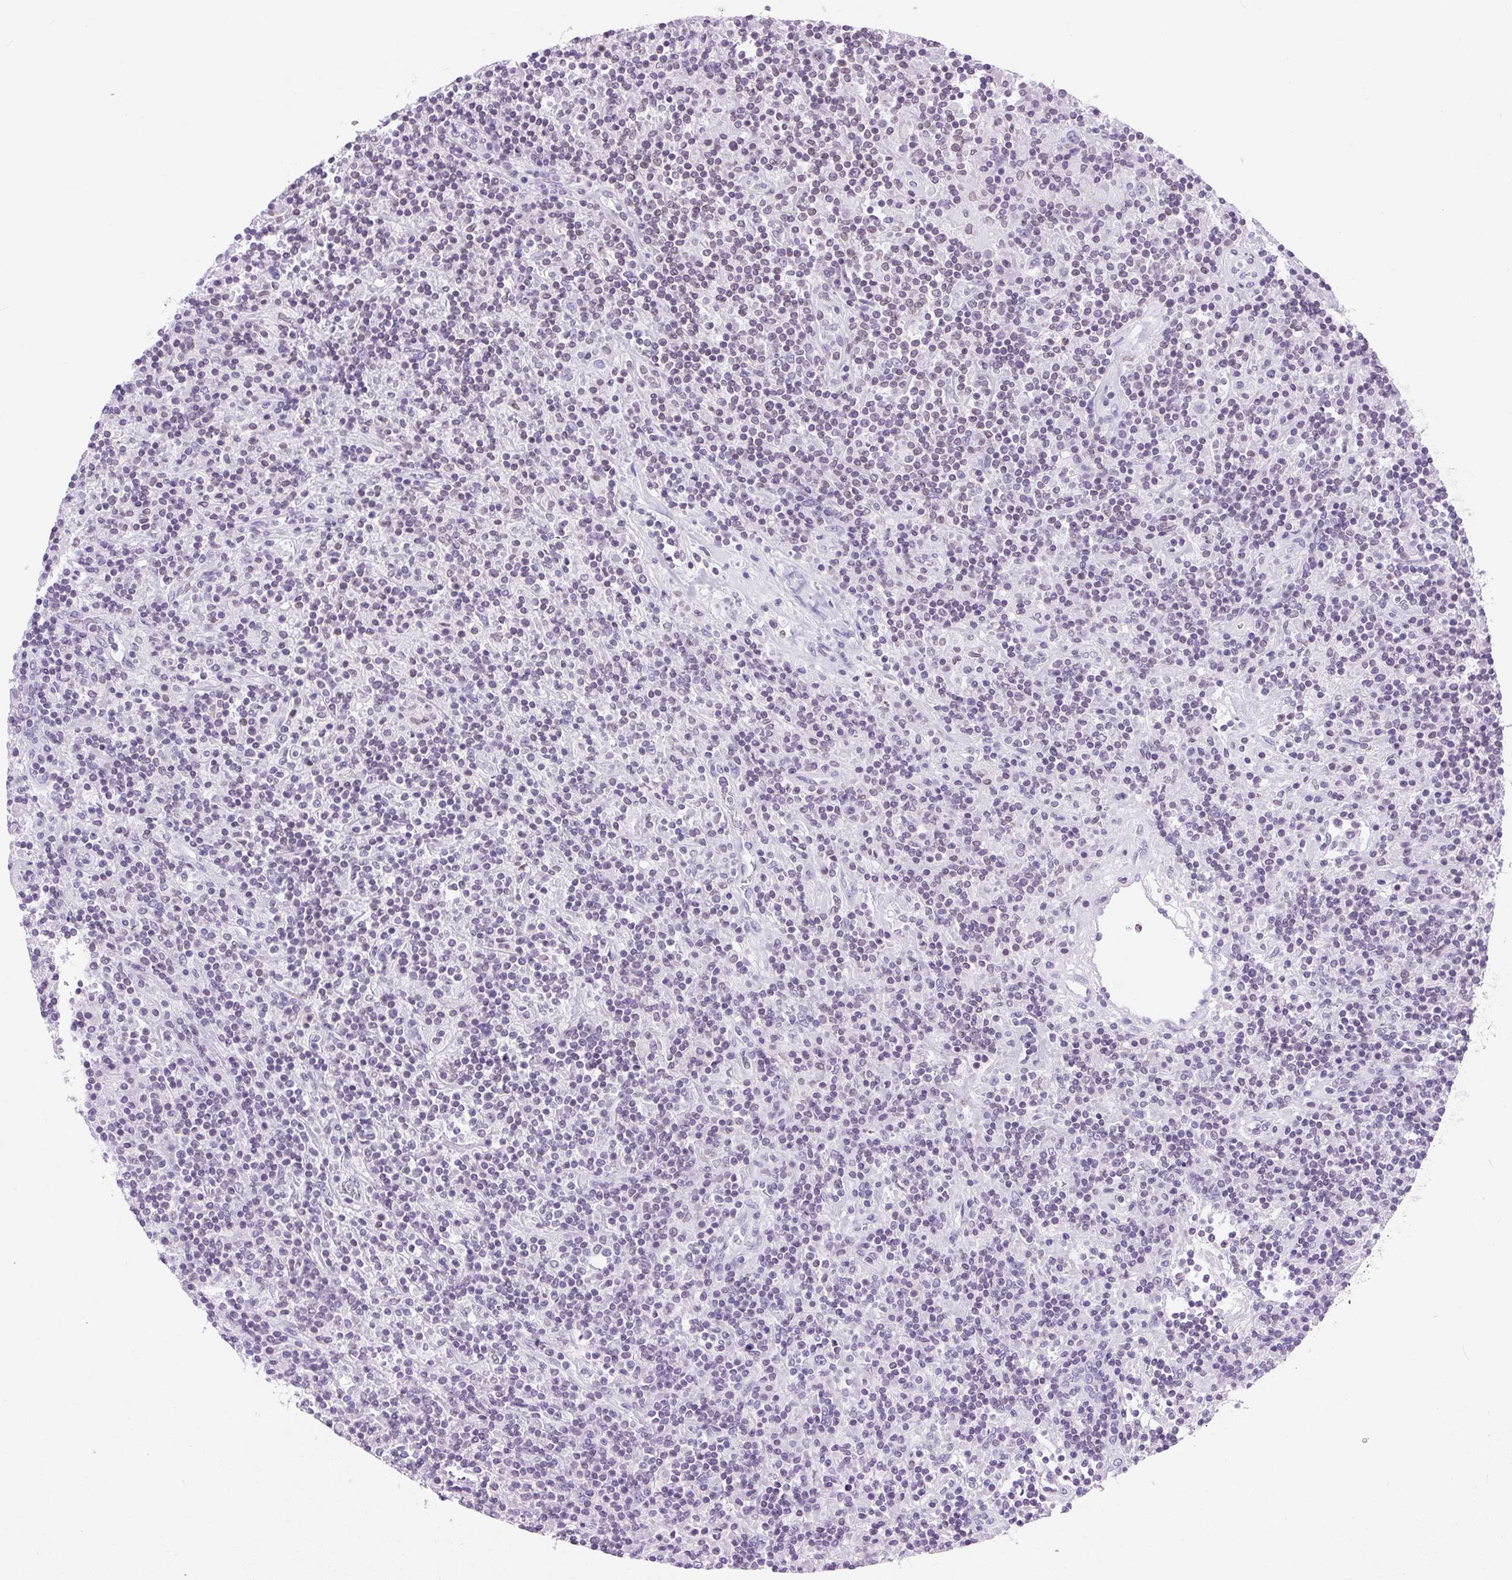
{"staining": {"intensity": "negative", "quantity": "none", "location": "none"}, "tissue": "lymphoma", "cell_type": "Tumor cells", "image_type": "cancer", "snomed": [{"axis": "morphology", "description": "Hodgkin's disease, NOS"}, {"axis": "topography", "description": "Lymph node"}], "caption": "The micrograph demonstrates no significant expression in tumor cells of Hodgkin's disease.", "gene": "VPREB1", "patient": {"sex": "male", "age": 70}}